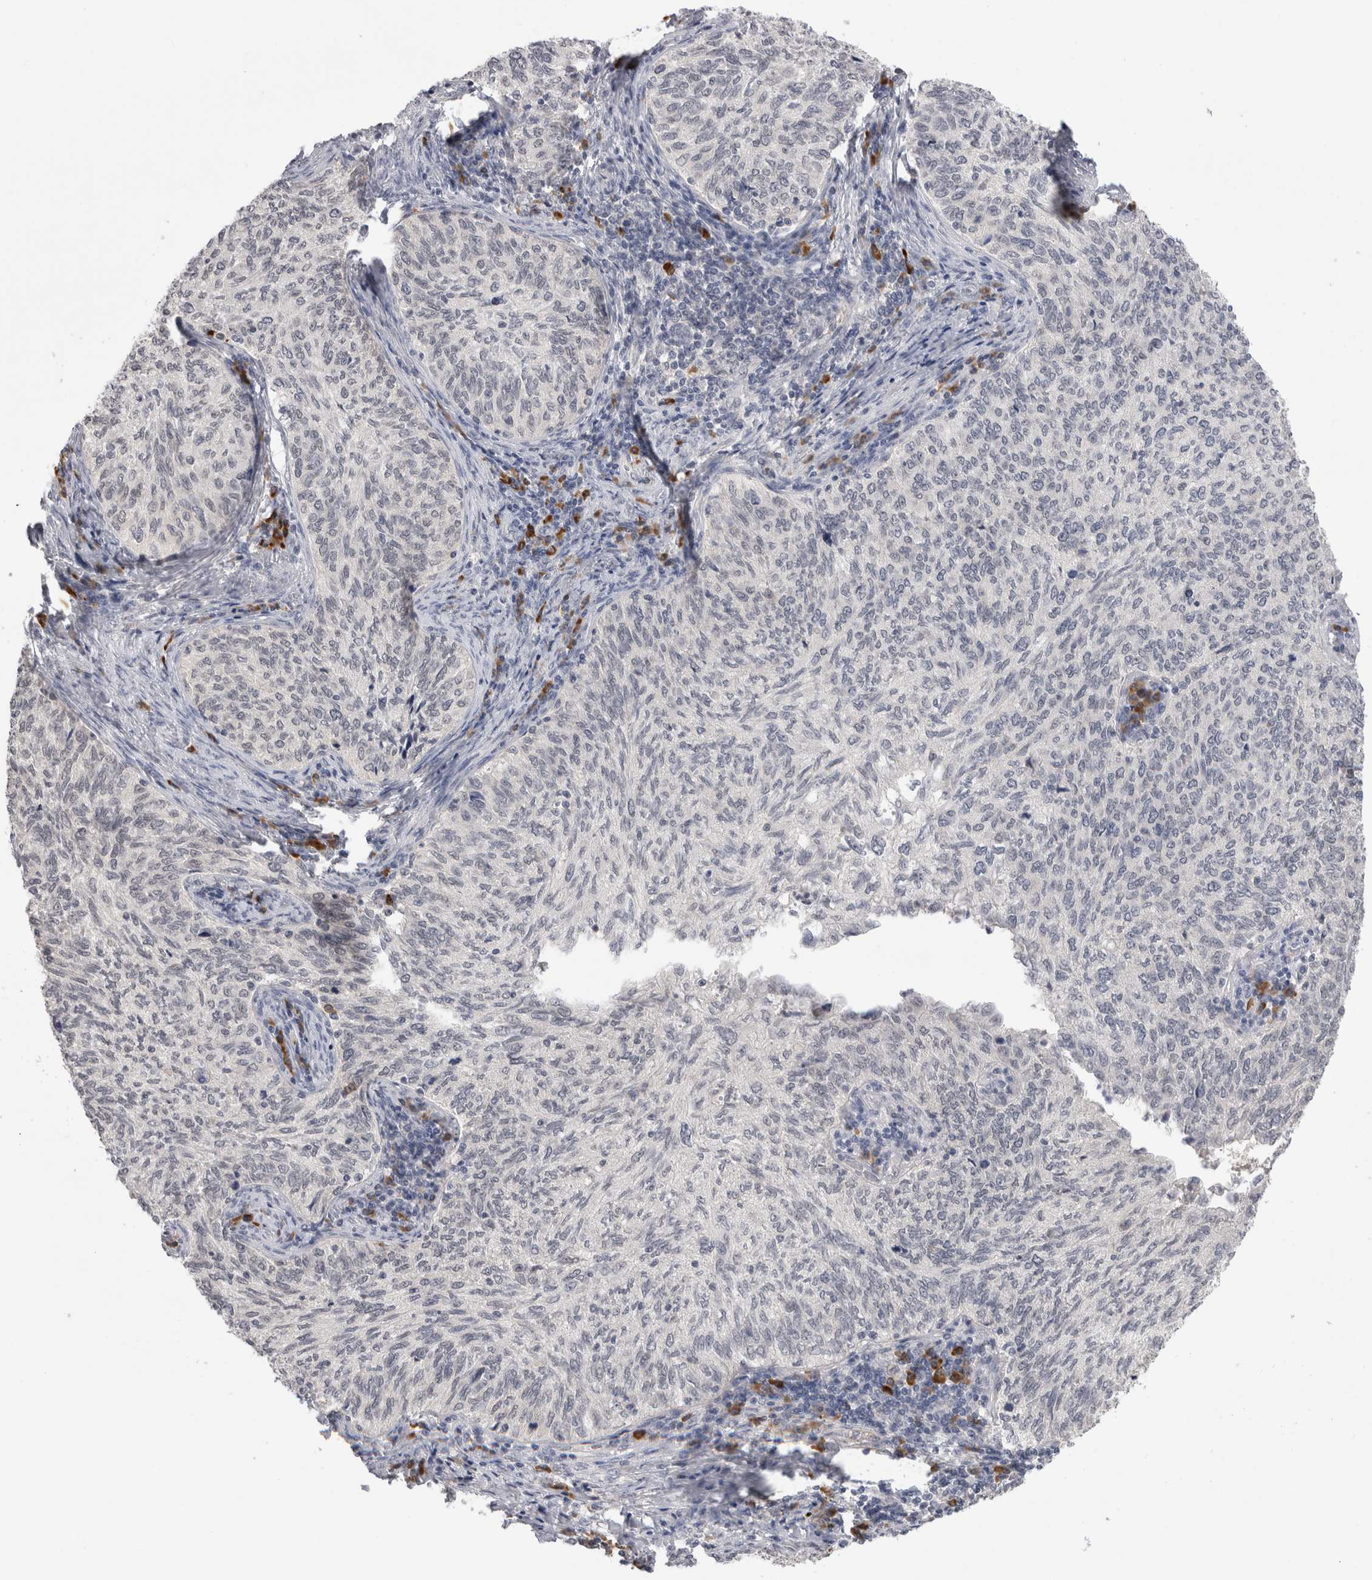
{"staining": {"intensity": "negative", "quantity": "none", "location": "none"}, "tissue": "cervical cancer", "cell_type": "Tumor cells", "image_type": "cancer", "snomed": [{"axis": "morphology", "description": "Squamous cell carcinoma, NOS"}, {"axis": "topography", "description": "Cervix"}], "caption": "An image of human squamous cell carcinoma (cervical) is negative for staining in tumor cells.", "gene": "ZNF24", "patient": {"sex": "female", "age": 30}}